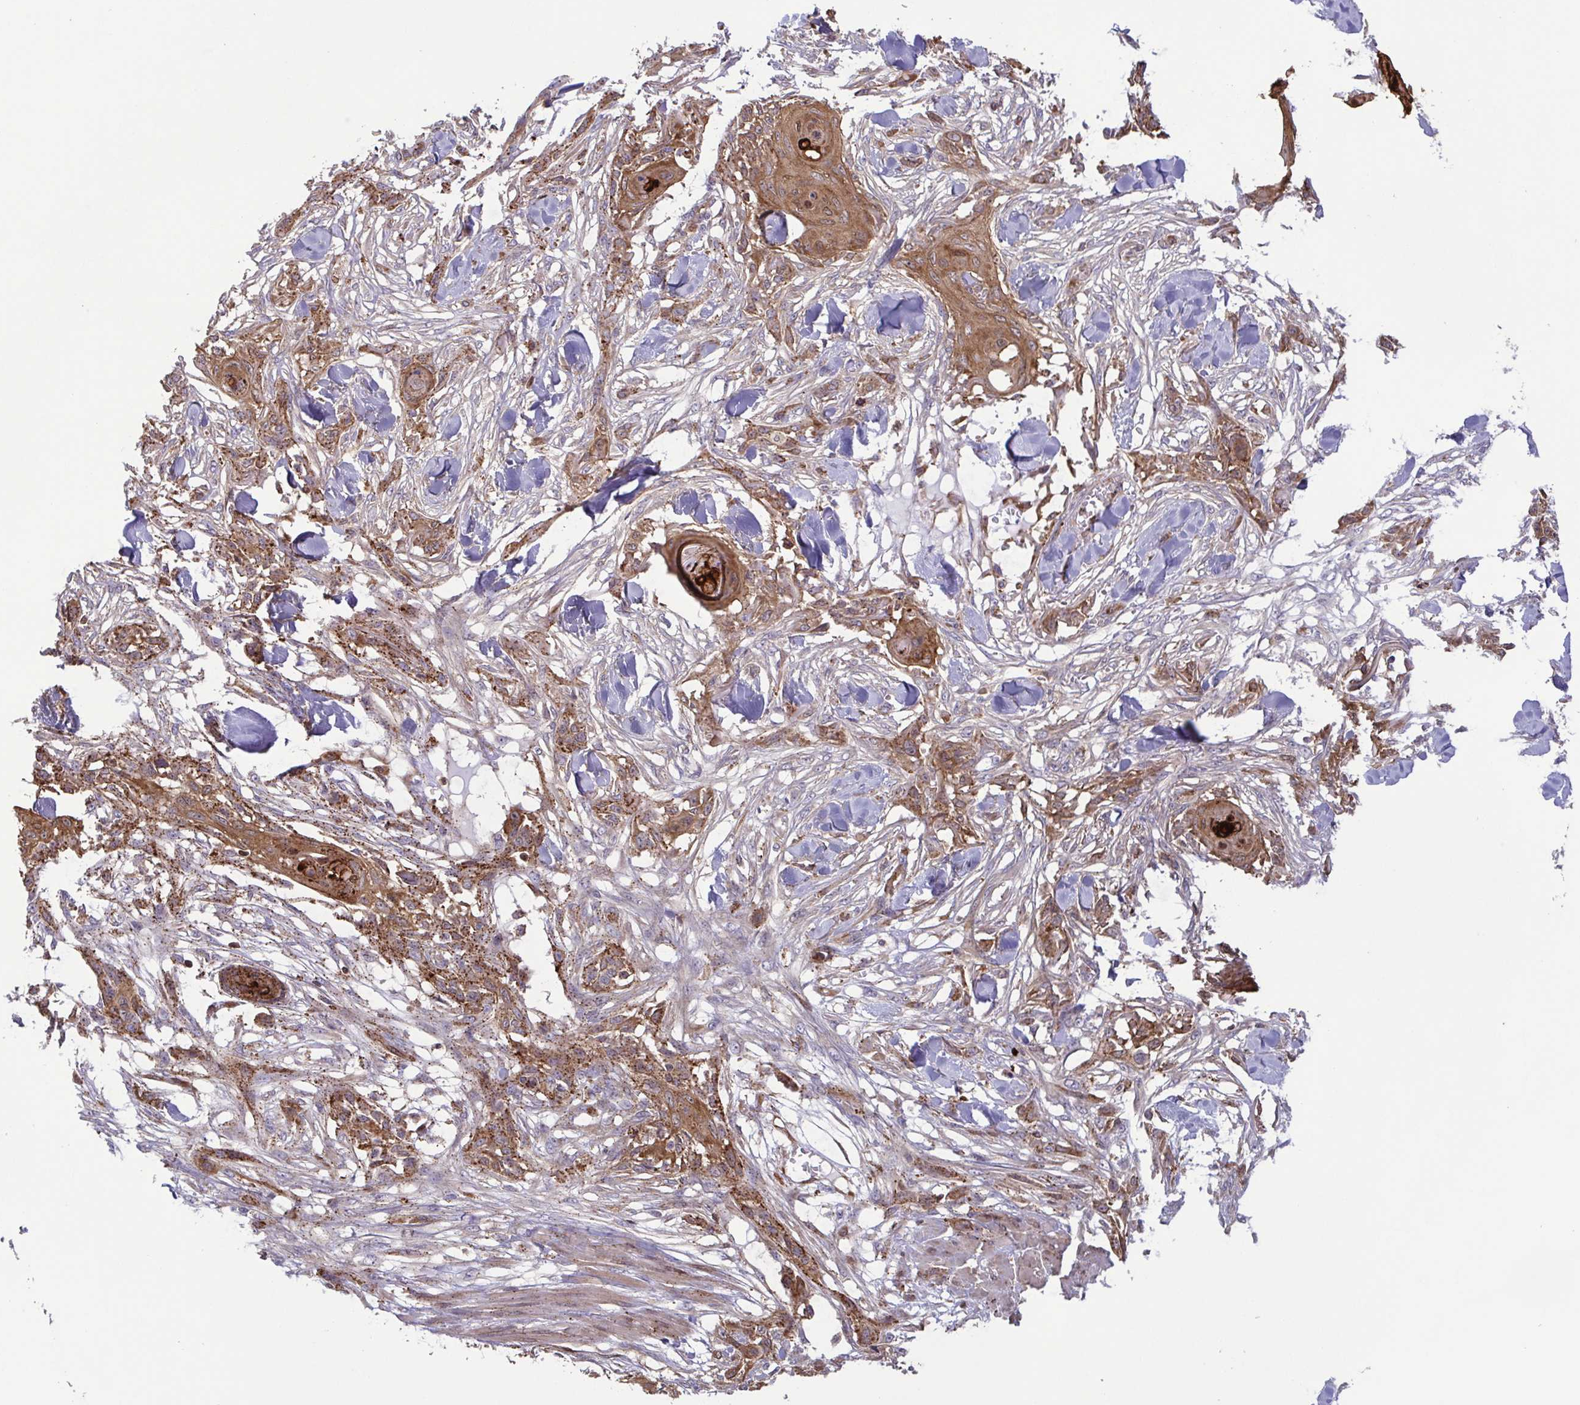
{"staining": {"intensity": "moderate", "quantity": ">75%", "location": "cytoplasmic/membranous"}, "tissue": "skin cancer", "cell_type": "Tumor cells", "image_type": "cancer", "snomed": [{"axis": "morphology", "description": "Squamous cell carcinoma, NOS"}, {"axis": "topography", "description": "Skin"}], "caption": "Brown immunohistochemical staining in skin cancer (squamous cell carcinoma) reveals moderate cytoplasmic/membranous expression in about >75% of tumor cells.", "gene": "CHMP1B", "patient": {"sex": "female", "age": 59}}